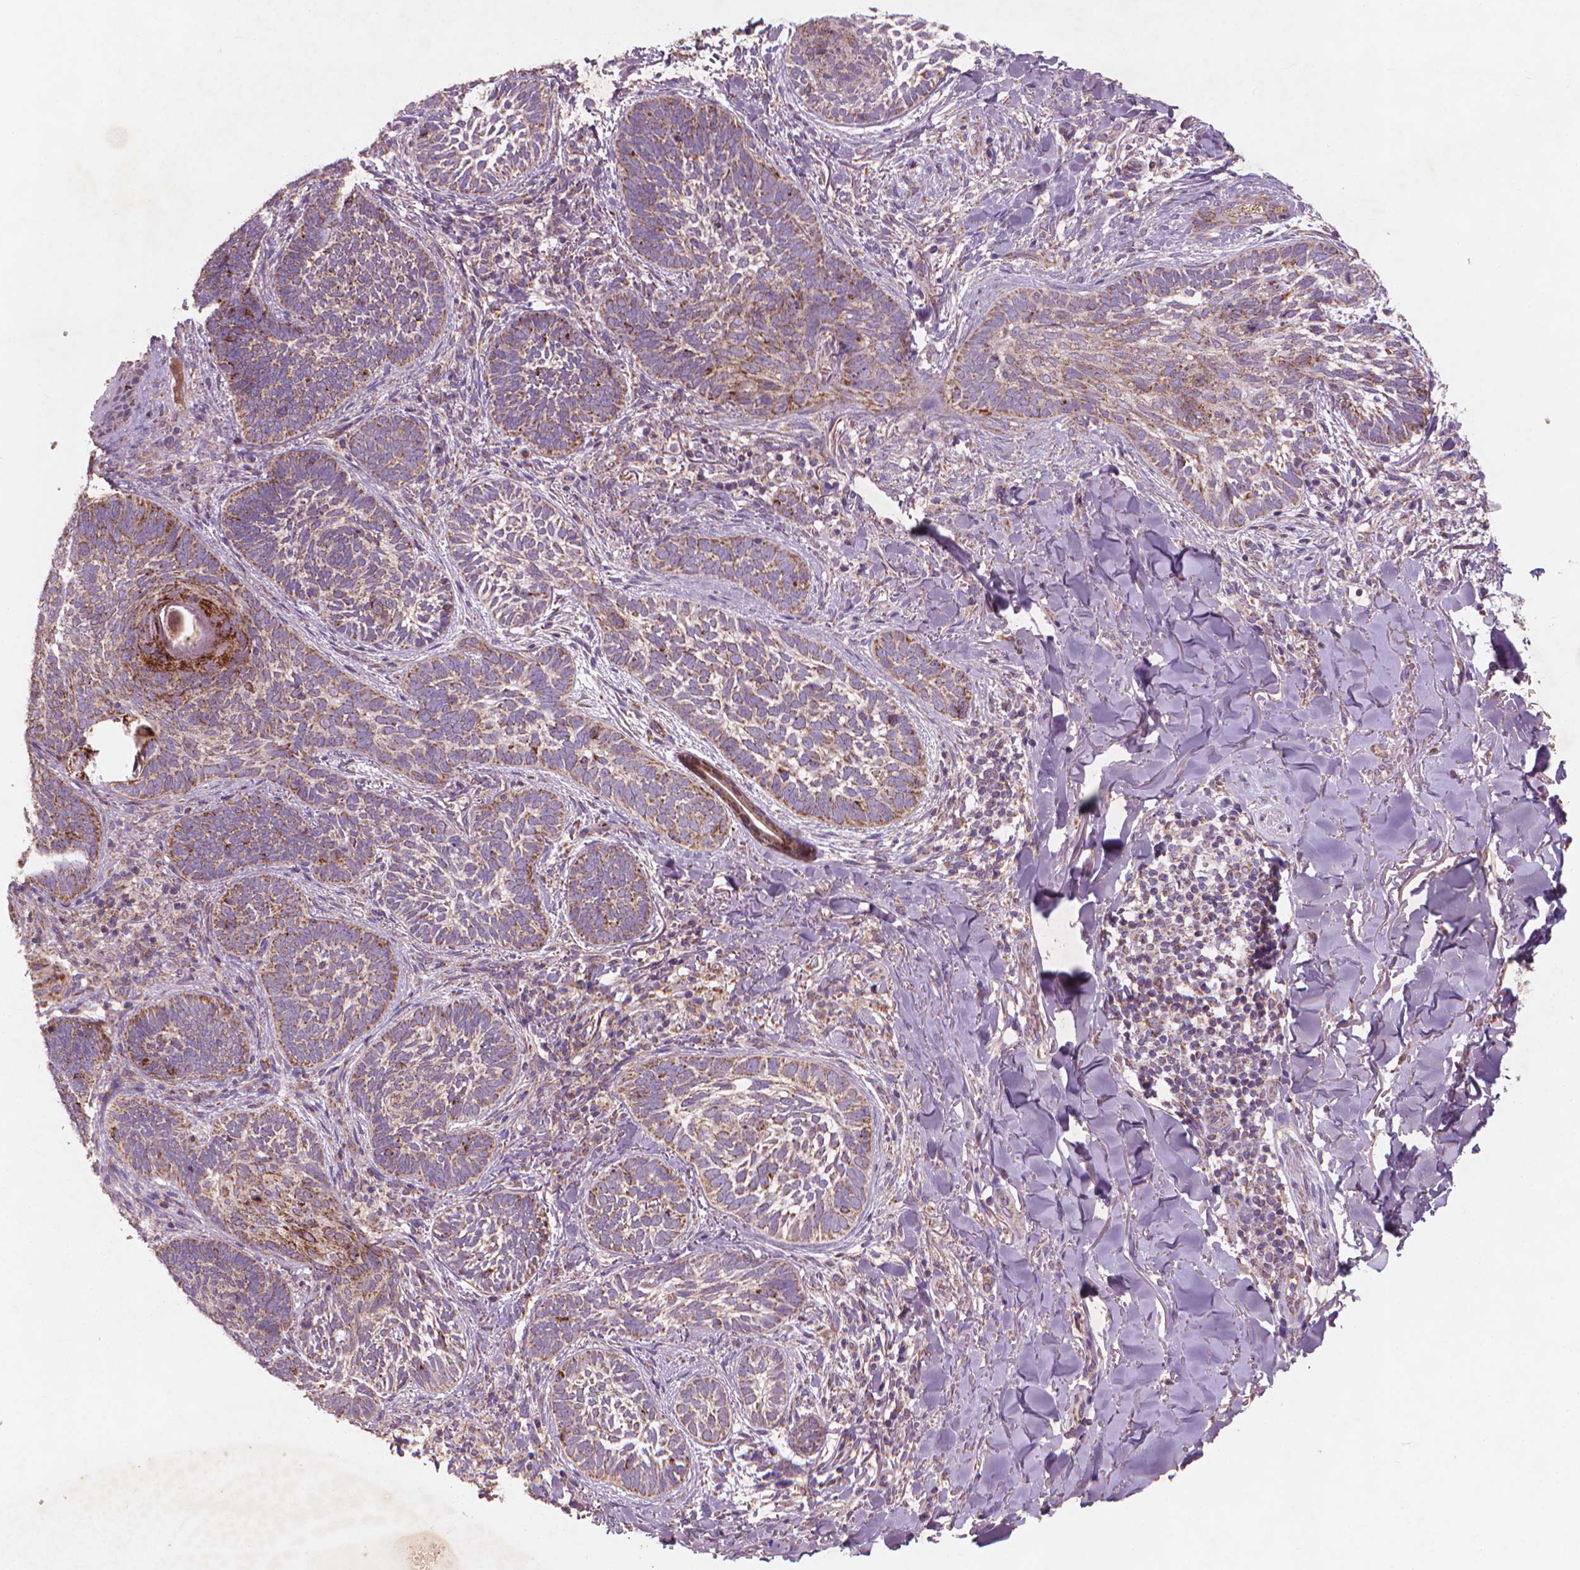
{"staining": {"intensity": "moderate", "quantity": "25%-75%", "location": "cytoplasmic/membranous"}, "tissue": "skin cancer", "cell_type": "Tumor cells", "image_type": "cancer", "snomed": [{"axis": "morphology", "description": "Normal tissue, NOS"}, {"axis": "morphology", "description": "Basal cell carcinoma"}, {"axis": "topography", "description": "Skin"}], "caption": "Protein staining reveals moderate cytoplasmic/membranous staining in about 25%-75% of tumor cells in skin basal cell carcinoma. (Brightfield microscopy of DAB IHC at high magnification).", "gene": "NLRX1", "patient": {"sex": "male", "age": 46}}